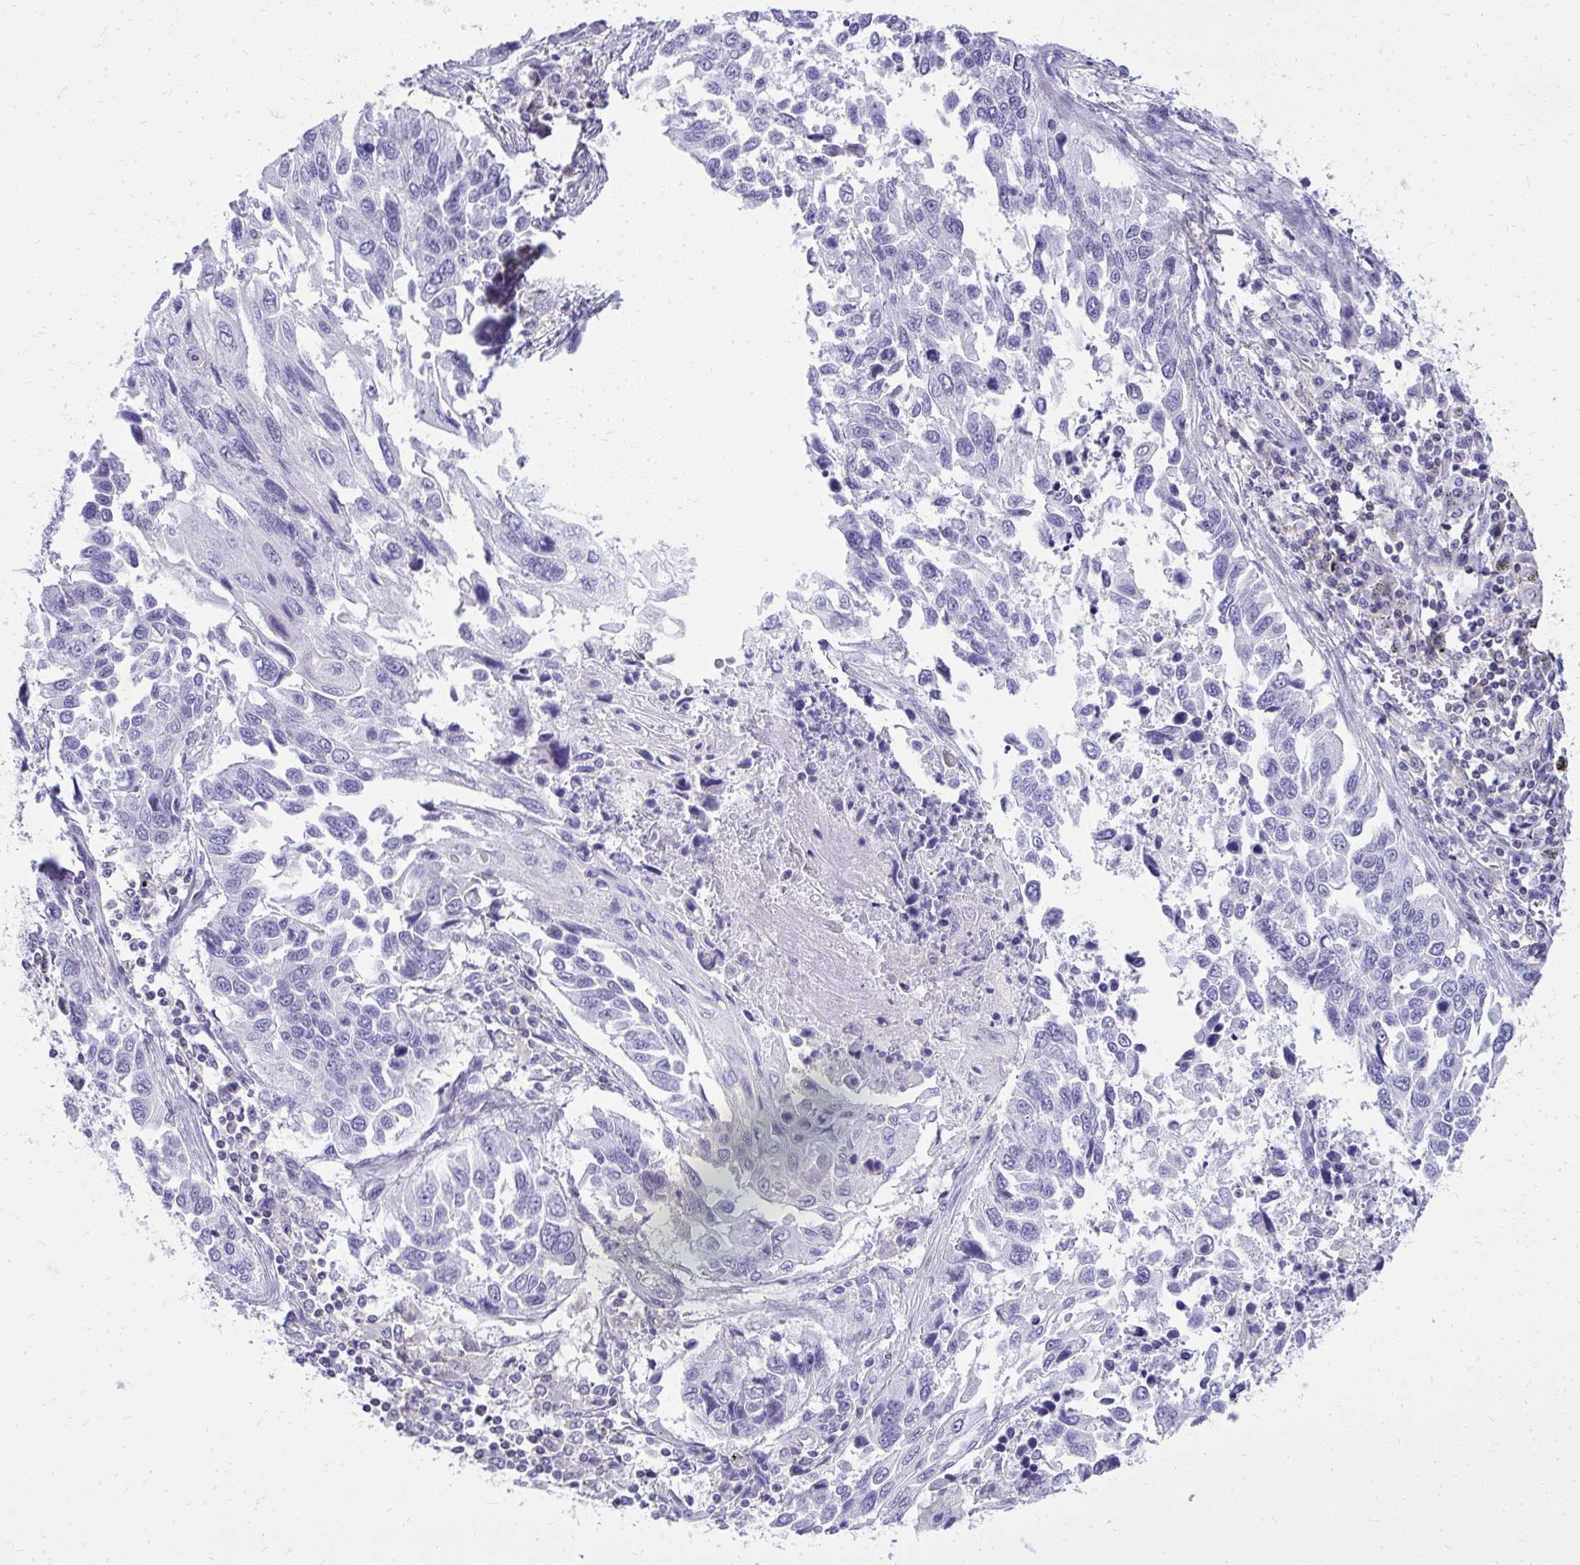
{"staining": {"intensity": "negative", "quantity": "none", "location": "none"}, "tissue": "lung cancer", "cell_type": "Tumor cells", "image_type": "cancer", "snomed": [{"axis": "morphology", "description": "Squamous cell carcinoma, NOS"}, {"axis": "topography", "description": "Lung"}], "caption": "The immunohistochemistry (IHC) micrograph has no significant expression in tumor cells of lung squamous cell carcinoma tissue. (DAB (3,3'-diaminobenzidine) immunohistochemistry with hematoxylin counter stain).", "gene": "GPRIN3", "patient": {"sex": "male", "age": 62}}